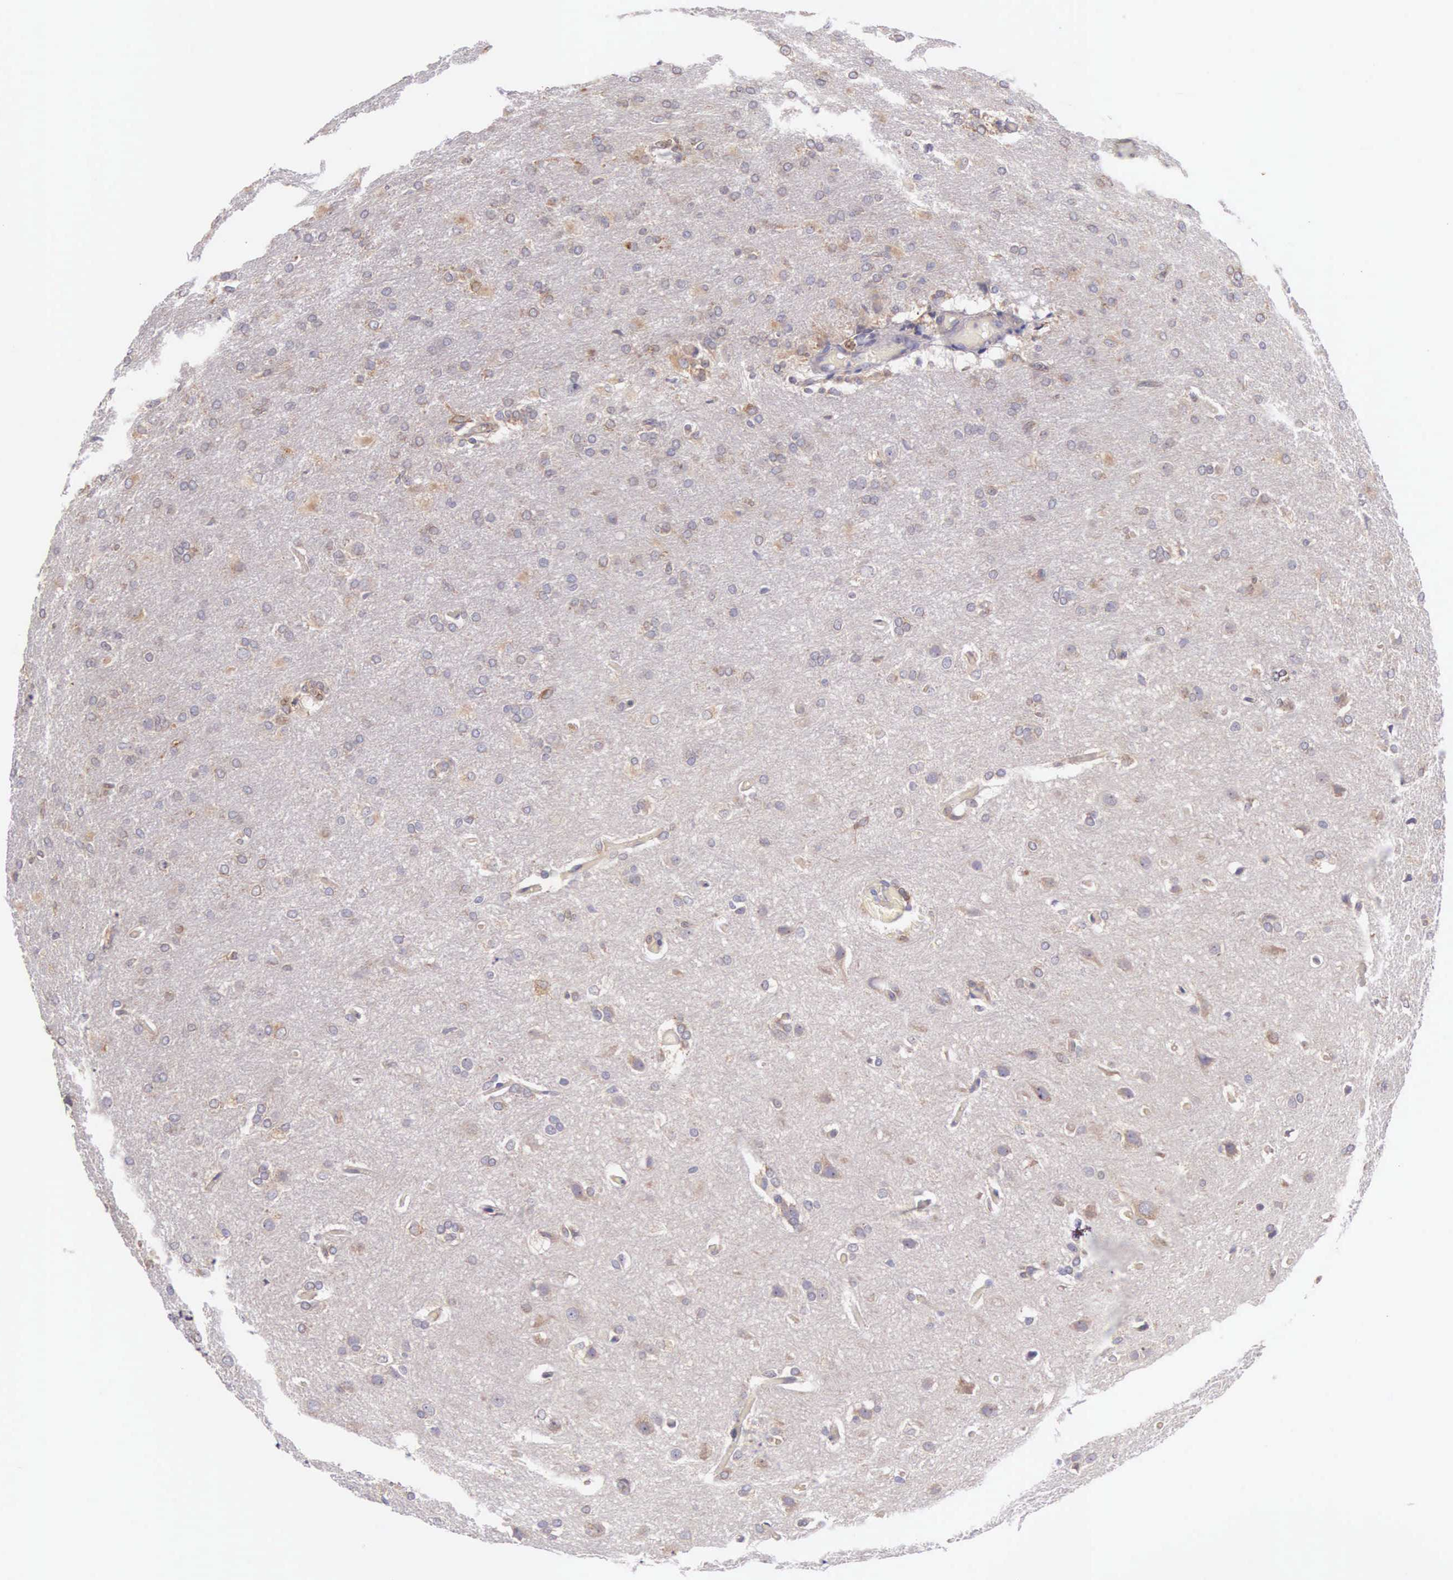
{"staining": {"intensity": "weak", "quantity": ">75%", "location": "cytoplasmic/membranous"}, "tissue": "glioma", "cell_type": "Tumor cells", "image_type": "cancer", "snomed": [{"axis": "morphology", "description": "Glioma, malignant, High grade"}, {"axis": "topography", "description": "Brain"}], "caption": "Protein analysis of glioma tissue reveals weak cytoplasmic/membranous expression in approximately >75% of tumor cells. (DAB (3,3'-diaminobenzidine) = brown stain, brightfield microscopy at high magnification).", "gene": "NSDHL", "patient": {"sex": "male", "age": 68}}